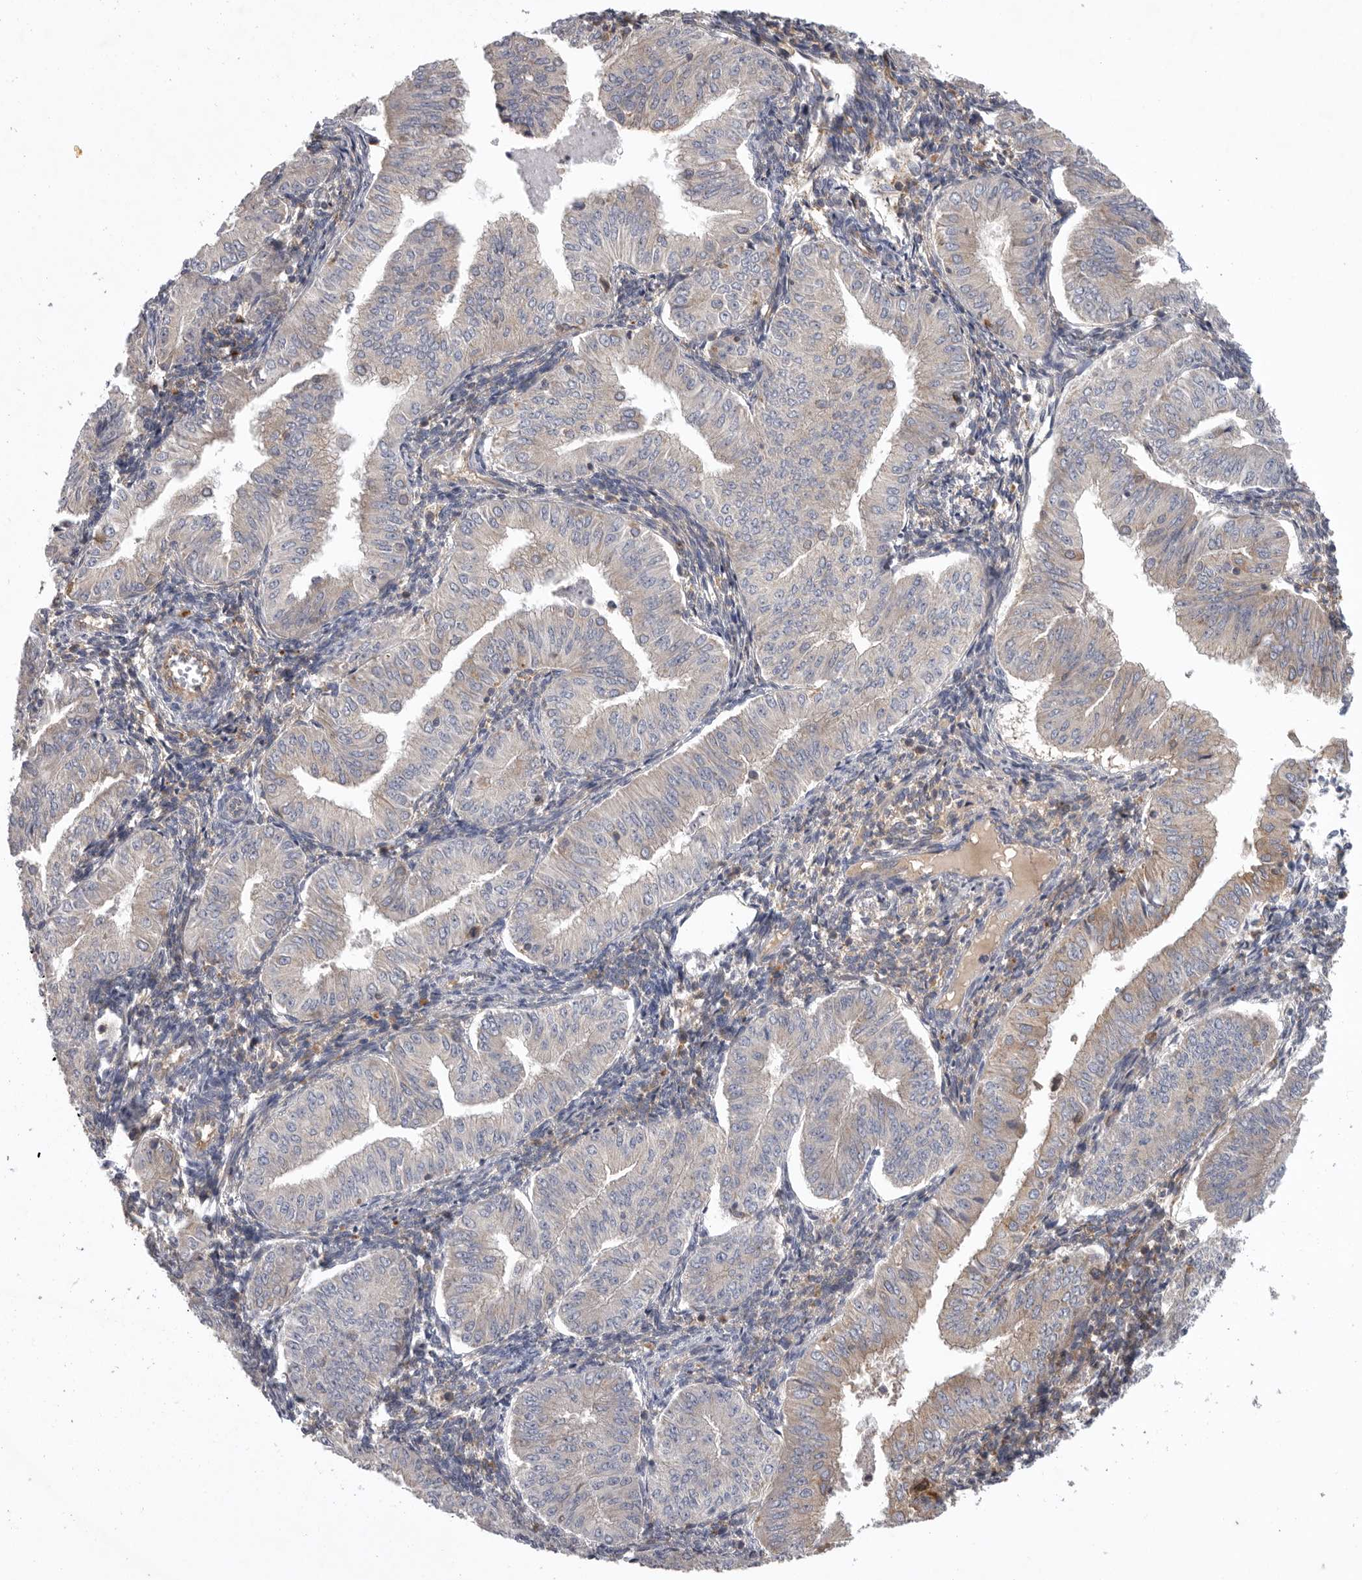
{"staining": {"intensity": "weak", "quantity": "<25%", "location": "cytoplasmic/membranous"}, "tissue": "endometrial cancer", "cell_type": "Tumor cells", "image_type": "cancer", "snomed": [{"axis": "morphology", "description": "Normal tissue, NOS"}, {"axis": "morphology", "description": "Adenocarcinoma, NOS"}, {"axis": "topography", "description": "Endometrium"}], "caption": "This histopathology image is of endometrial cancer stained with immunohistochemistry (IHC) to label a protein in brown with the nuclei are counter-stained blue. There is no expression in tumor cells.", "gene": "C1orf109", "patient": {"sex": "female", "age": 53}}